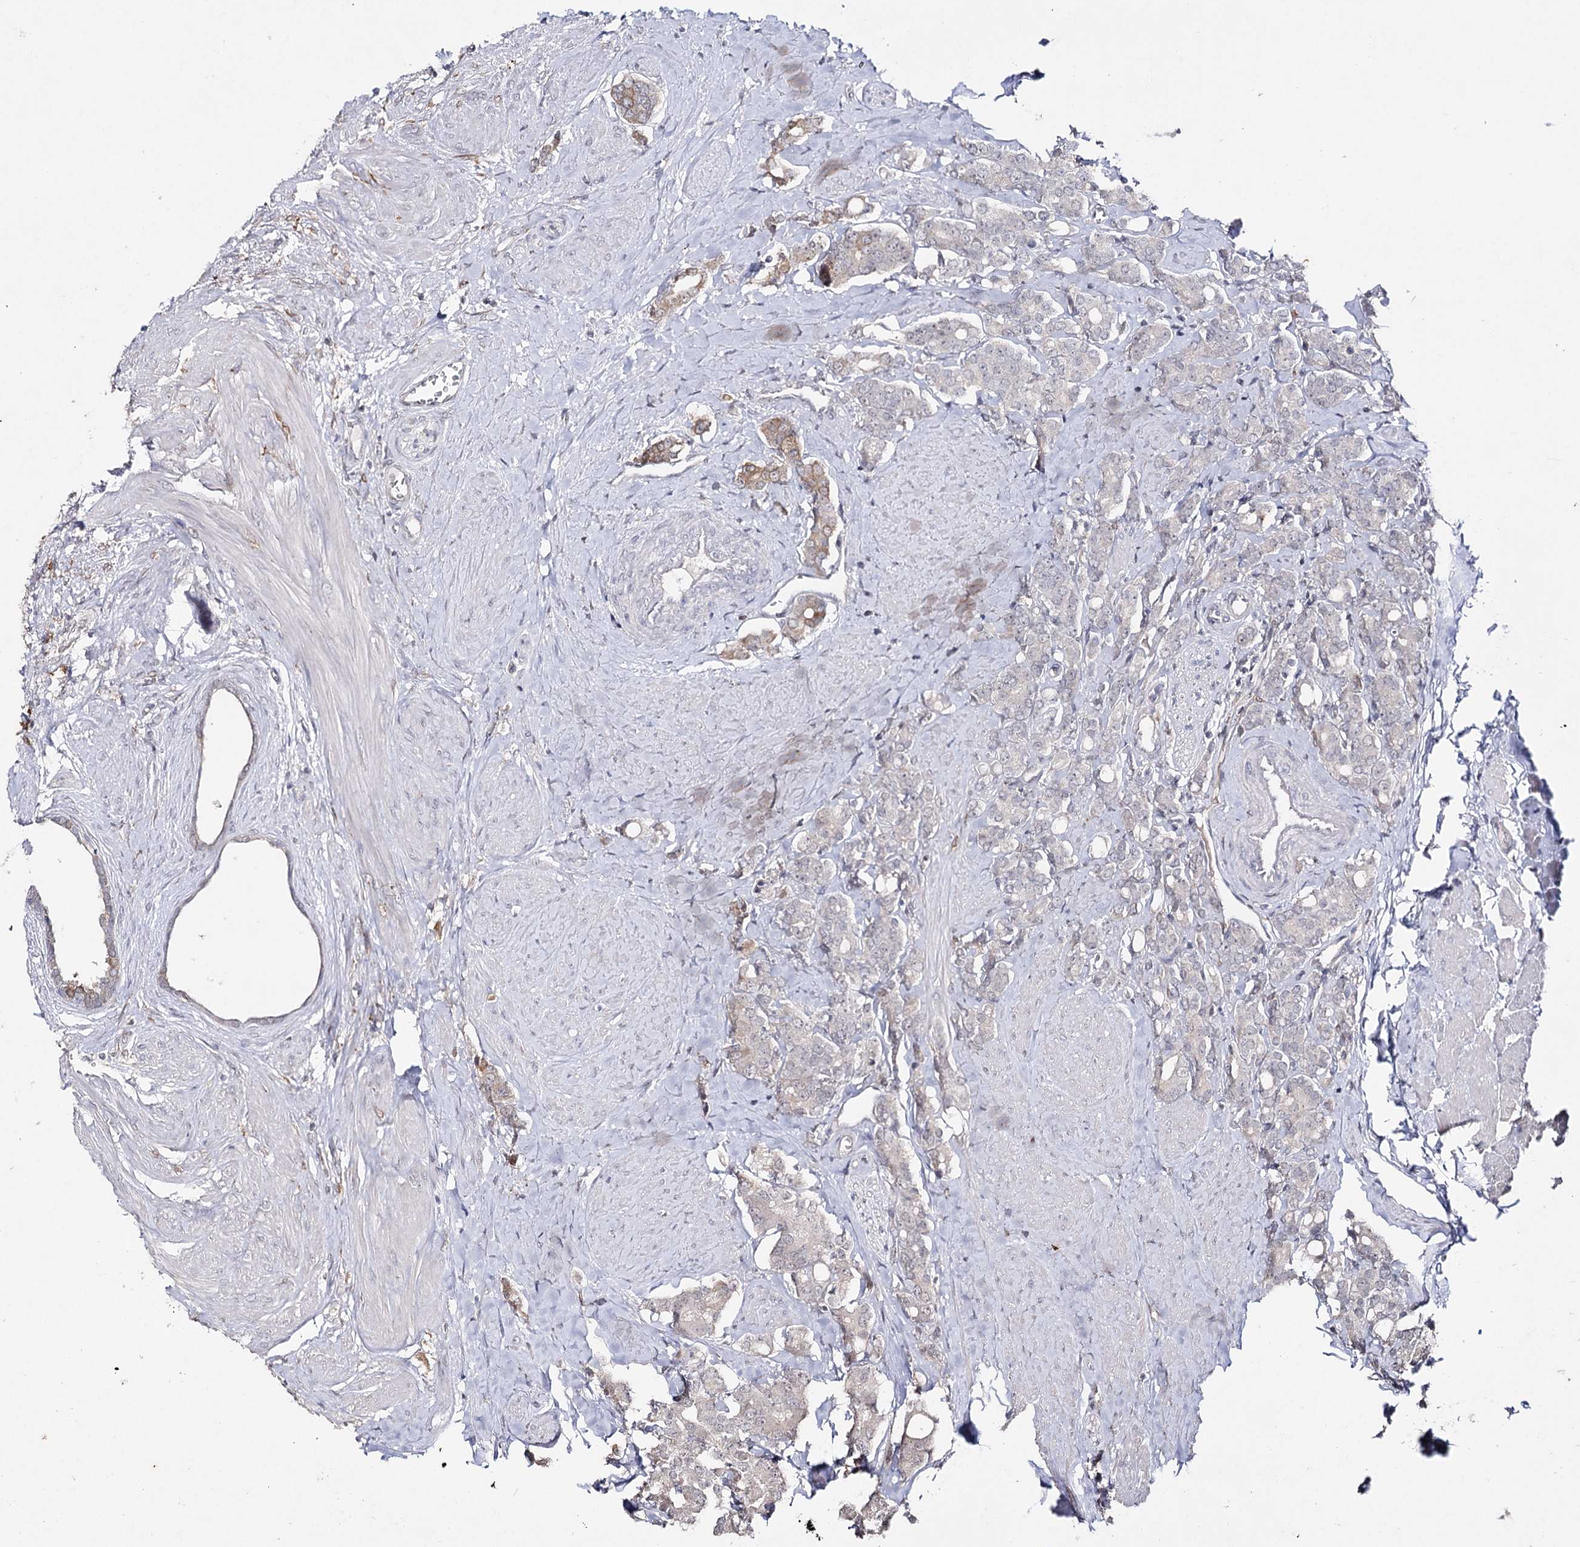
{"staining": {"intensity": "weak", "quantity": "<25%", "location": "cytoplasmic/membranous"}, "tissue": "prostate cancer", "cell_type": "Tumor cells", "image_type": "cancer", "snomed": [{"axis": "morphology", "description": "Adenocarcinoma, High grade"}, {"axis": "topography", "description": "Prostate"}], "caption": "This is an IHC image of high-grade adenocarcinoma (prostate). There is no positivity in tumor cells.", "gene": "HSD11B2", "patient": {"sex": "male", "age": 62}}